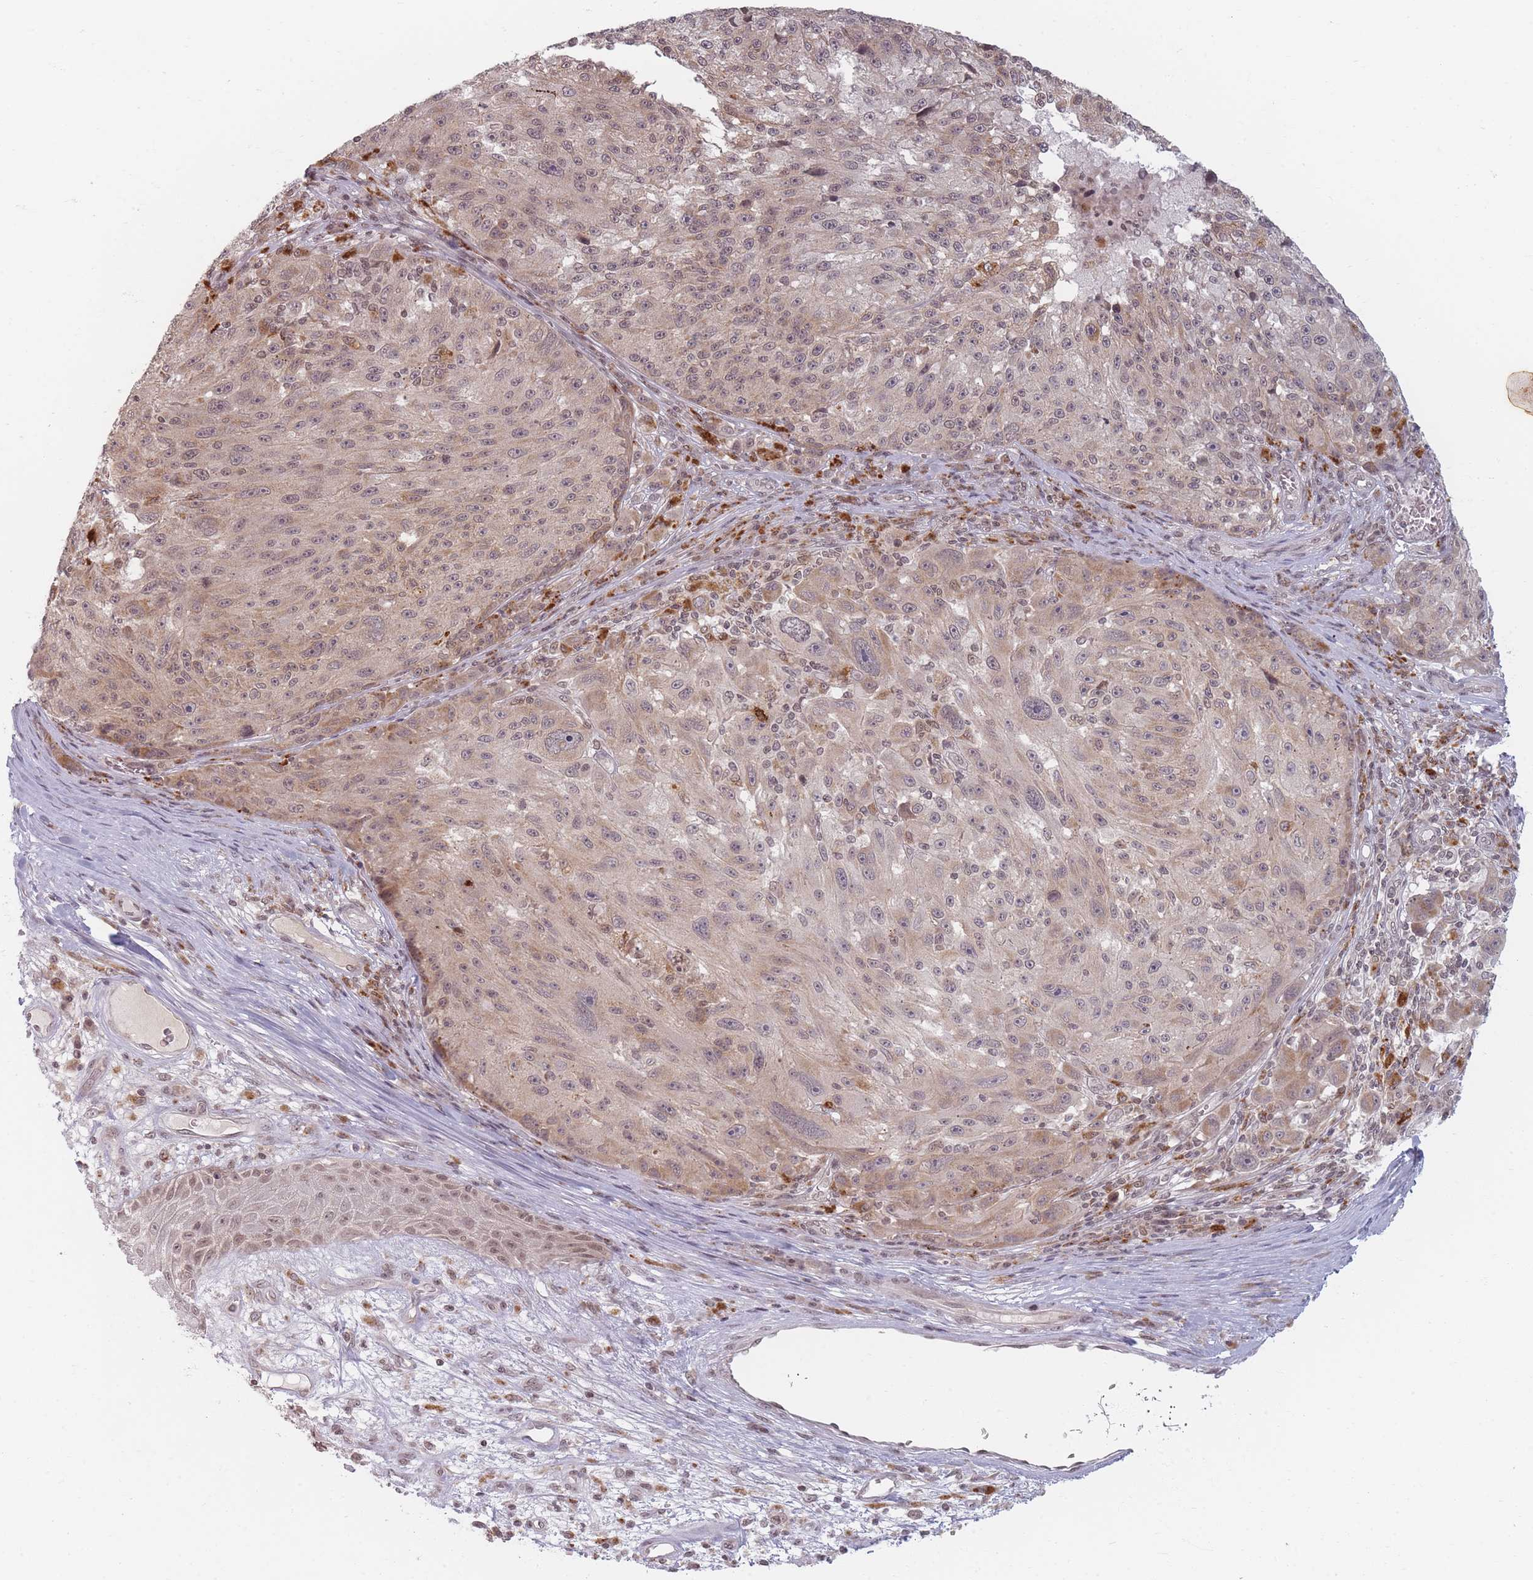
{"staining": {"intensity": "weak", "quantity": ">75%", "location": "cytoplasmic/membranous,nuclear"}, "tissue": "melanoma", "cell_type": "Tumor cells", "image_type": "cancer", "snomed": [{"axis": "morphology", "description": "Malignant melanoma, NOS"}, {"axis": "topography", "description": "Skin"}], "caption": "Immunohistochemical staining of malignant melanoma displays weak cytoplasmic/membranous and nuclear protein expression in about >75% of tumor cells.", "gene": "SPATA45", "patient": {"sex": "male", "age": 53}}